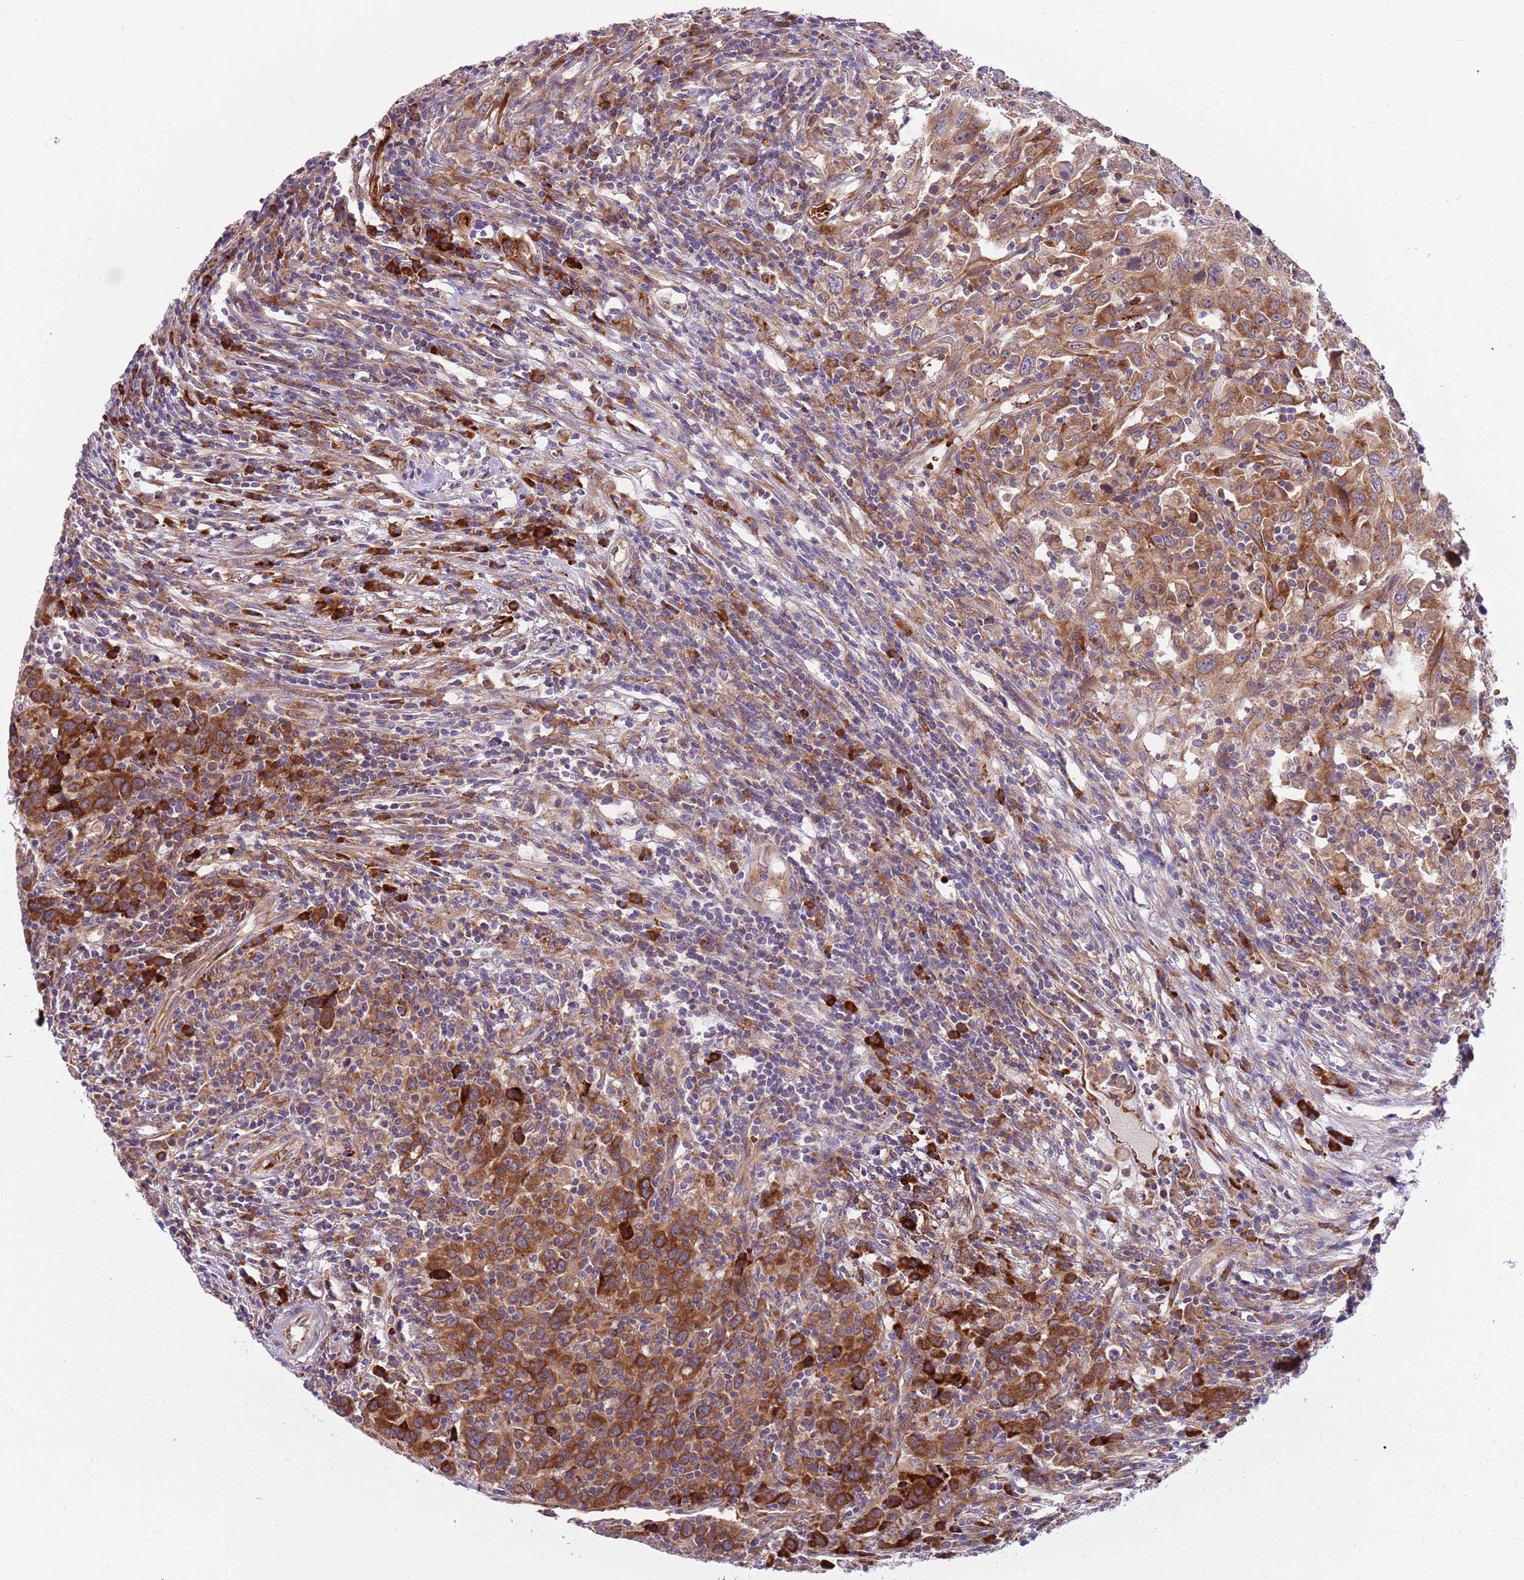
{"staining": {"intensity": "strong", "quantity": ">75%", "location": "cytoplasmic/membranous"}, "tissue": "urothelial cancer", "cell_type": "Tumor cells", "image_type": "cancer", "snomed": [{"axis": "morphology", "description": "Urothelial carcinoma, High grade"}, {"axis": "topography", "description": "Urinary bladder"}], "caption": "This micrograph exhibits urothelial cancer stained with immunohistochemistry to label a protein in brown. The cytoplasmic/membranous of tumor cells show strong positivity for the protein. Nuclei are counter-stained blue.", "gene": "VWCE", "patient": {"sex": "male", "age": 61}}